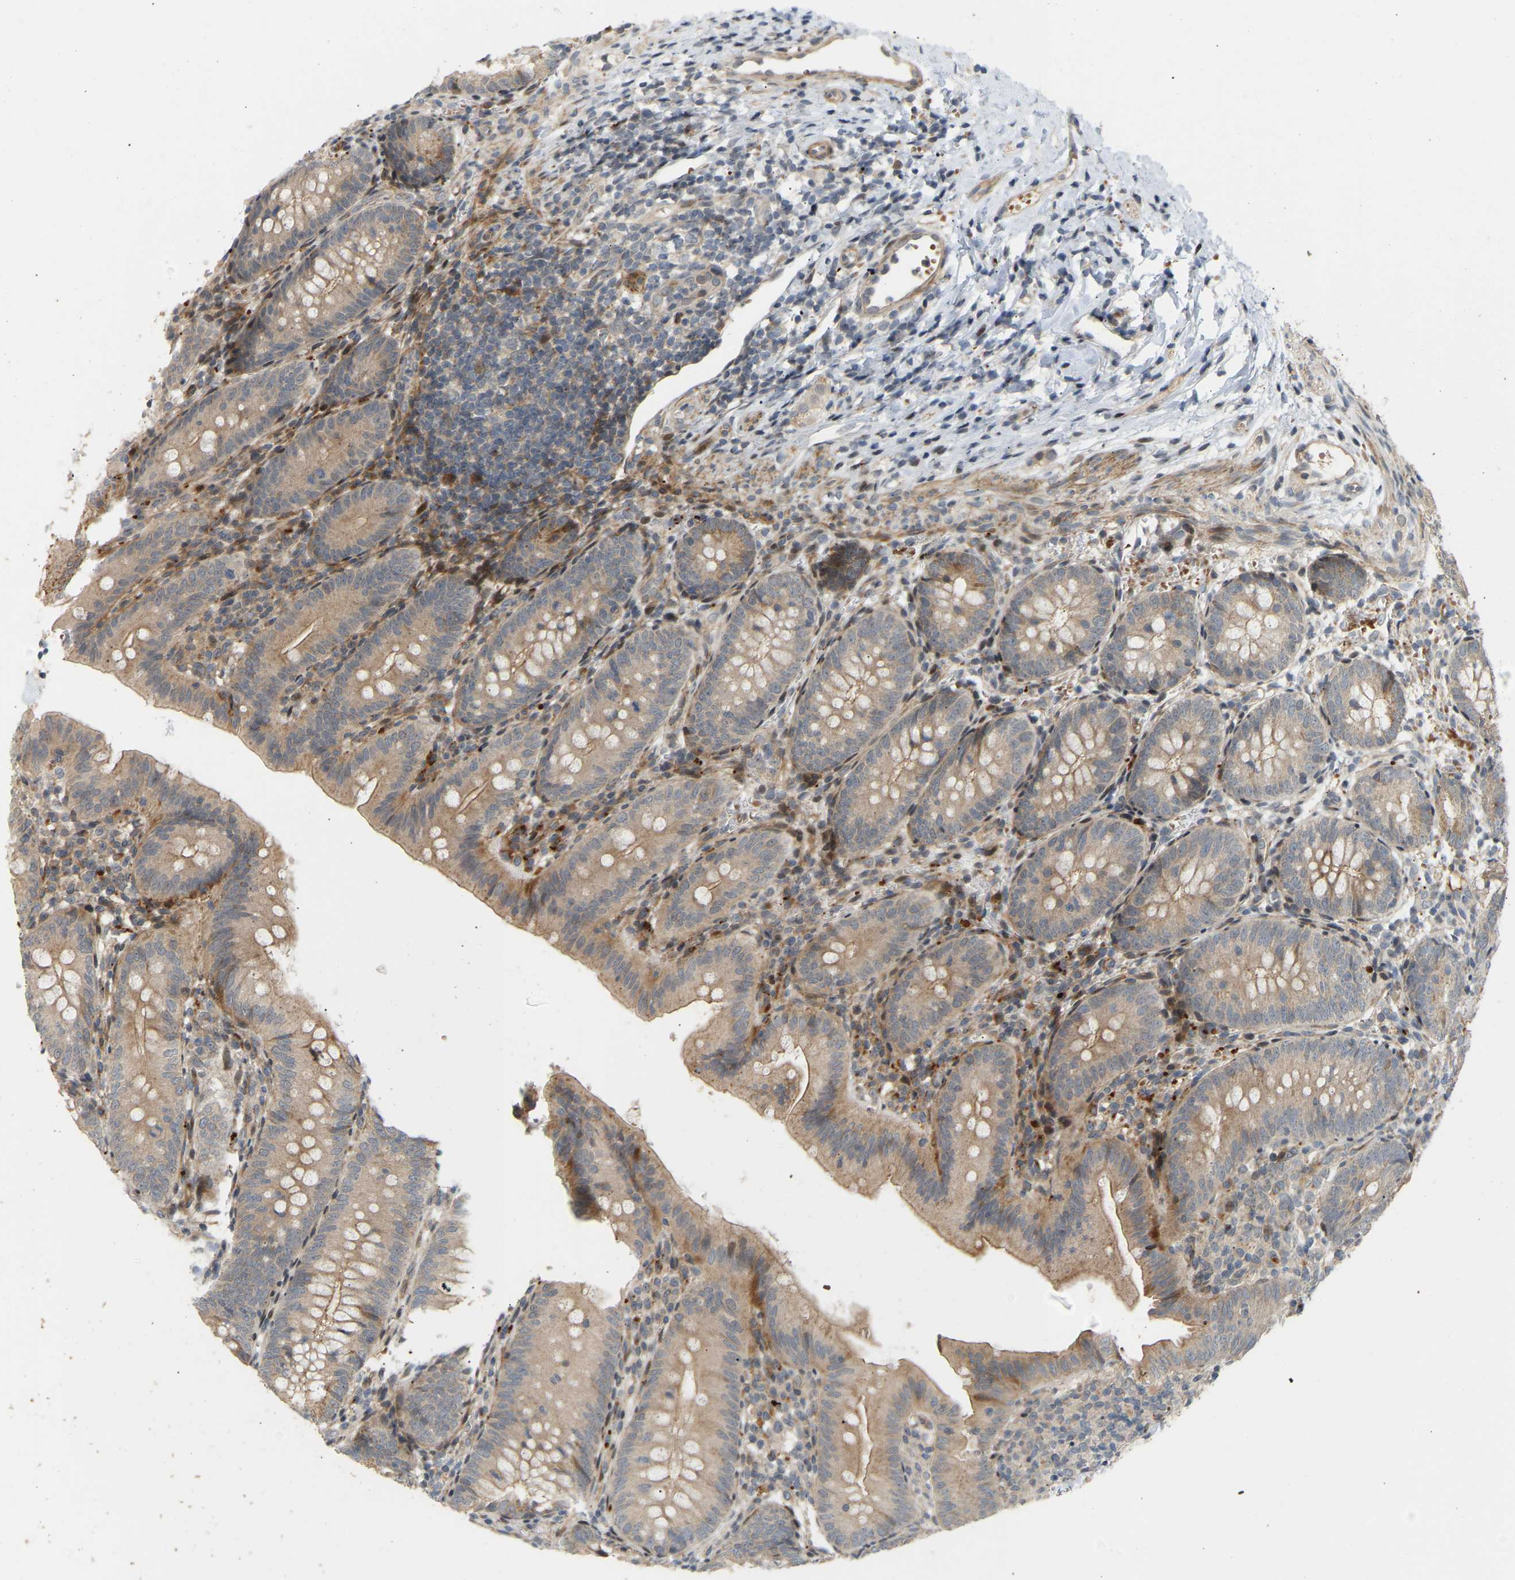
{"staining": {"intensity": "weak", "quantity": ">75%", "location": "cytoplasmic/membranous"}, "tissue": "appendix", "cell_type": "Glandular cells", "image_type": "normal", "snomed": [{"axis": "morphology", "description": "Normal tissue, NOS"}, {"axis": "topography", "description": "Appendix"}], "caption": "This histopathology image displays immunohistochemistry (IHC) staining of normal human appendix, with low weak cytoplasmic/membranous staining in approximately >75% of glandular cells.", "gene": "POGLUT2", "patient": {"sex": "male", "age": 1}}